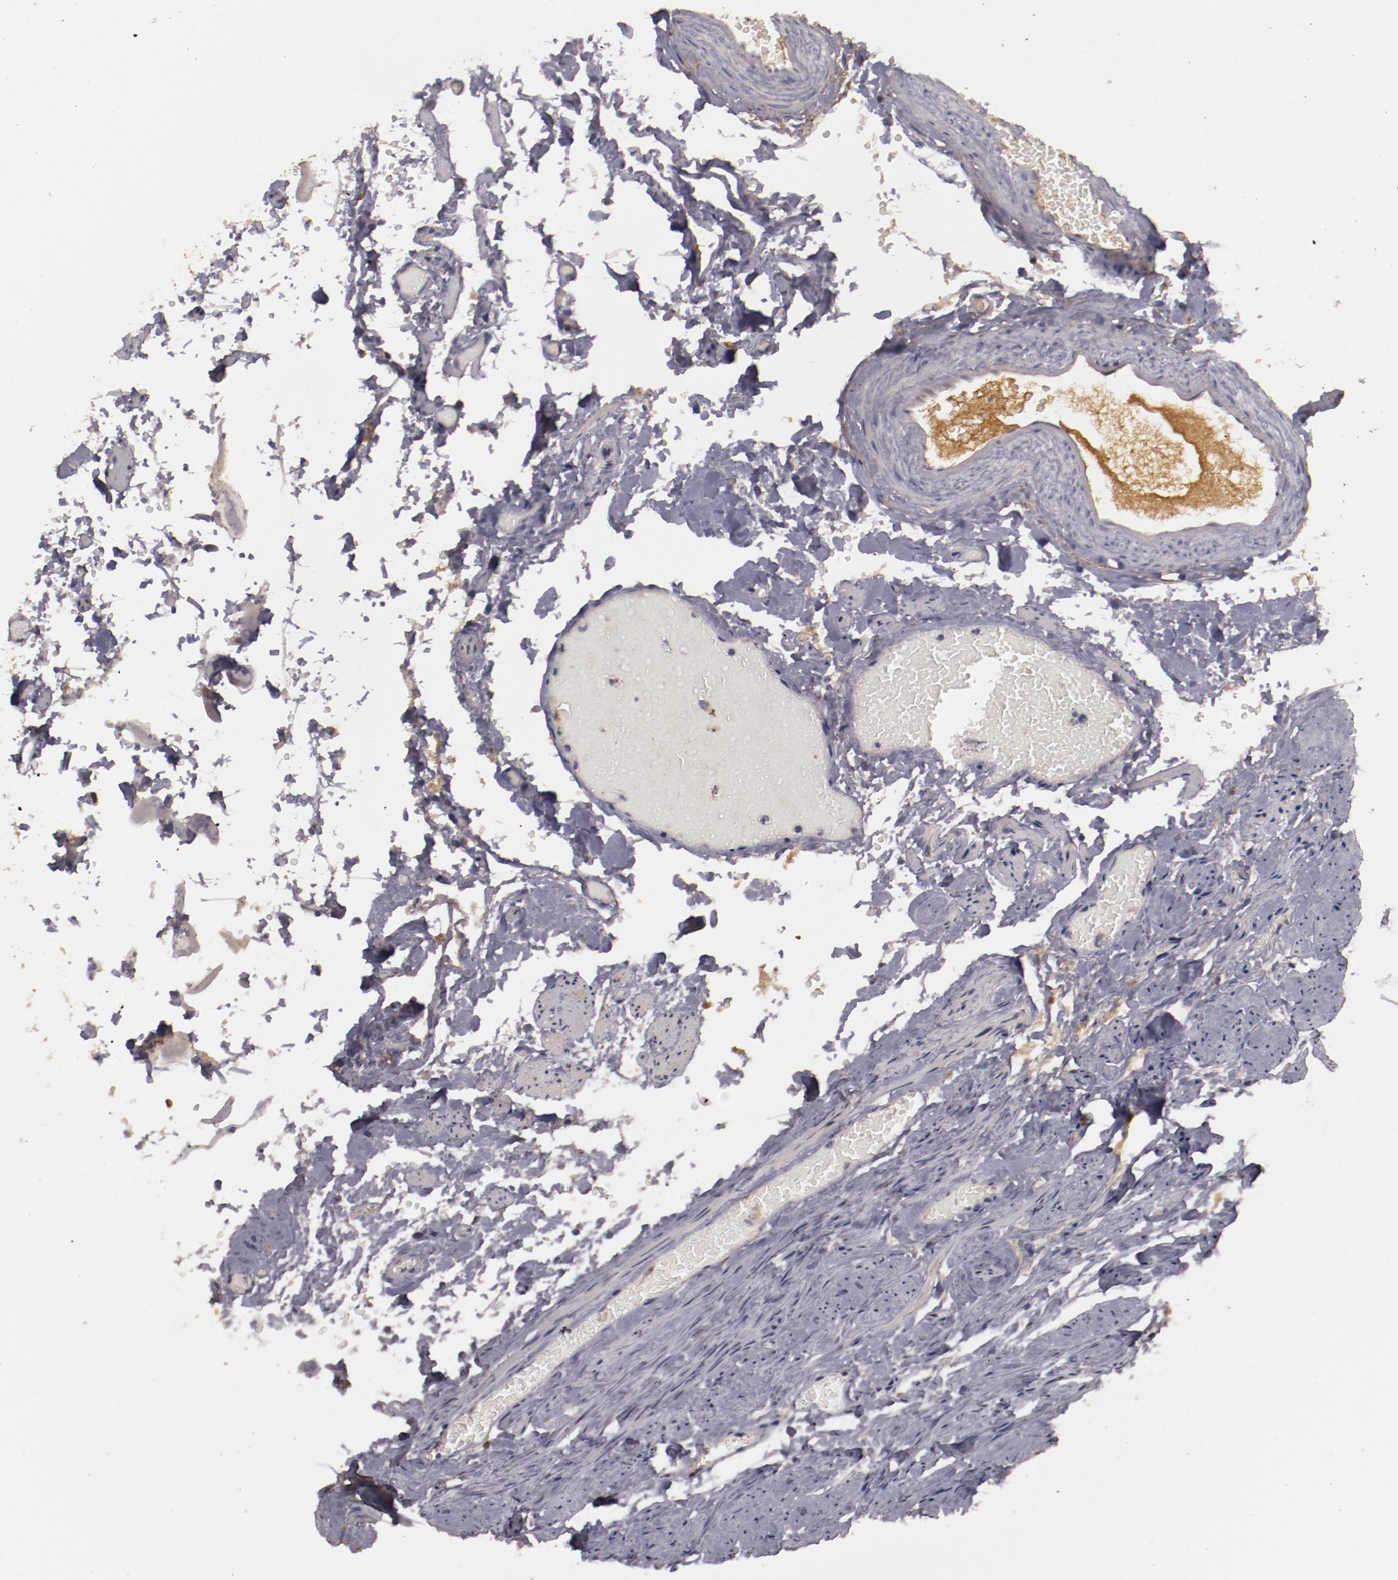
{"staining": {"intensity": "negative", "quantity": "none", "location": "none"}, "tissue": "fallopian tube", "cell_type": "Glandular cells", "image_type": "normal", "snomed": [{"axis": "morphology", "description": "Normal tissue, NOS"}, {"axis": "topography", "description": "Fallopian tube"}, {"axis": "topography", "description": "Ovary"}], "caption": "Immunohistochemistry histopathology image of unremarkable fallopian tube stained for a protein (brown), which reveals no staining in glandular cells.", "gene": "MBL2", "patient": {"sex": "female", "age": 69}}